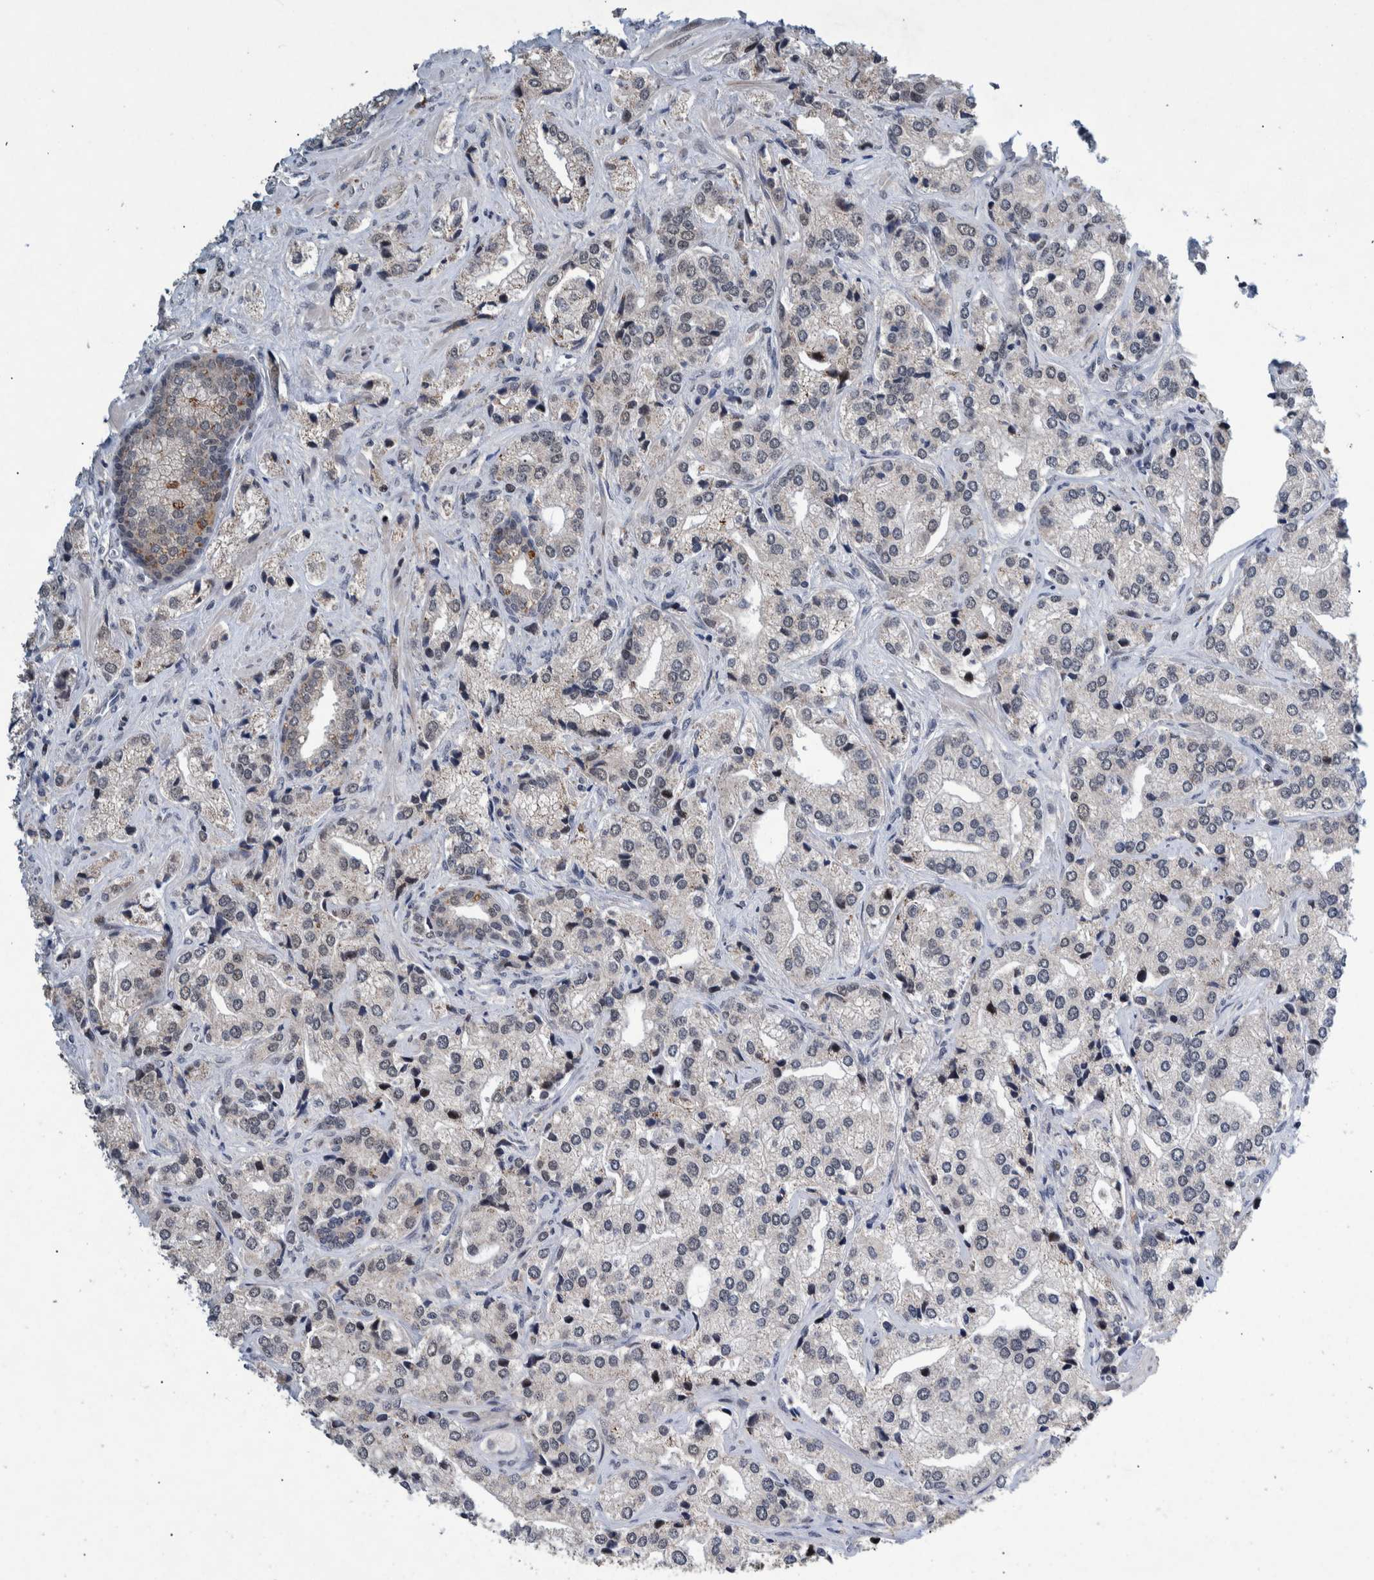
{"staining": {"intensity": "weak", "quantity": "25%-75%", "location": "nuclear"}, "tissue": "prostate cancer", "cell_type": "Tumor cells", "image_type": "cancer", "snomed": [{"axis": "morphology", "description": "Adenocarcinoma, High grade"}, {"axis": "topography", "description": "Prostate"}], "caption": "Weak nuclear protein expression is identified in about 25%-75% of tumor cells in prostate cancer. Ihc stains the protein of interest in brown and the nuclei are stained blue.", "gene": "ESRP1", "patient": {"sex": "male", "age": 66}}